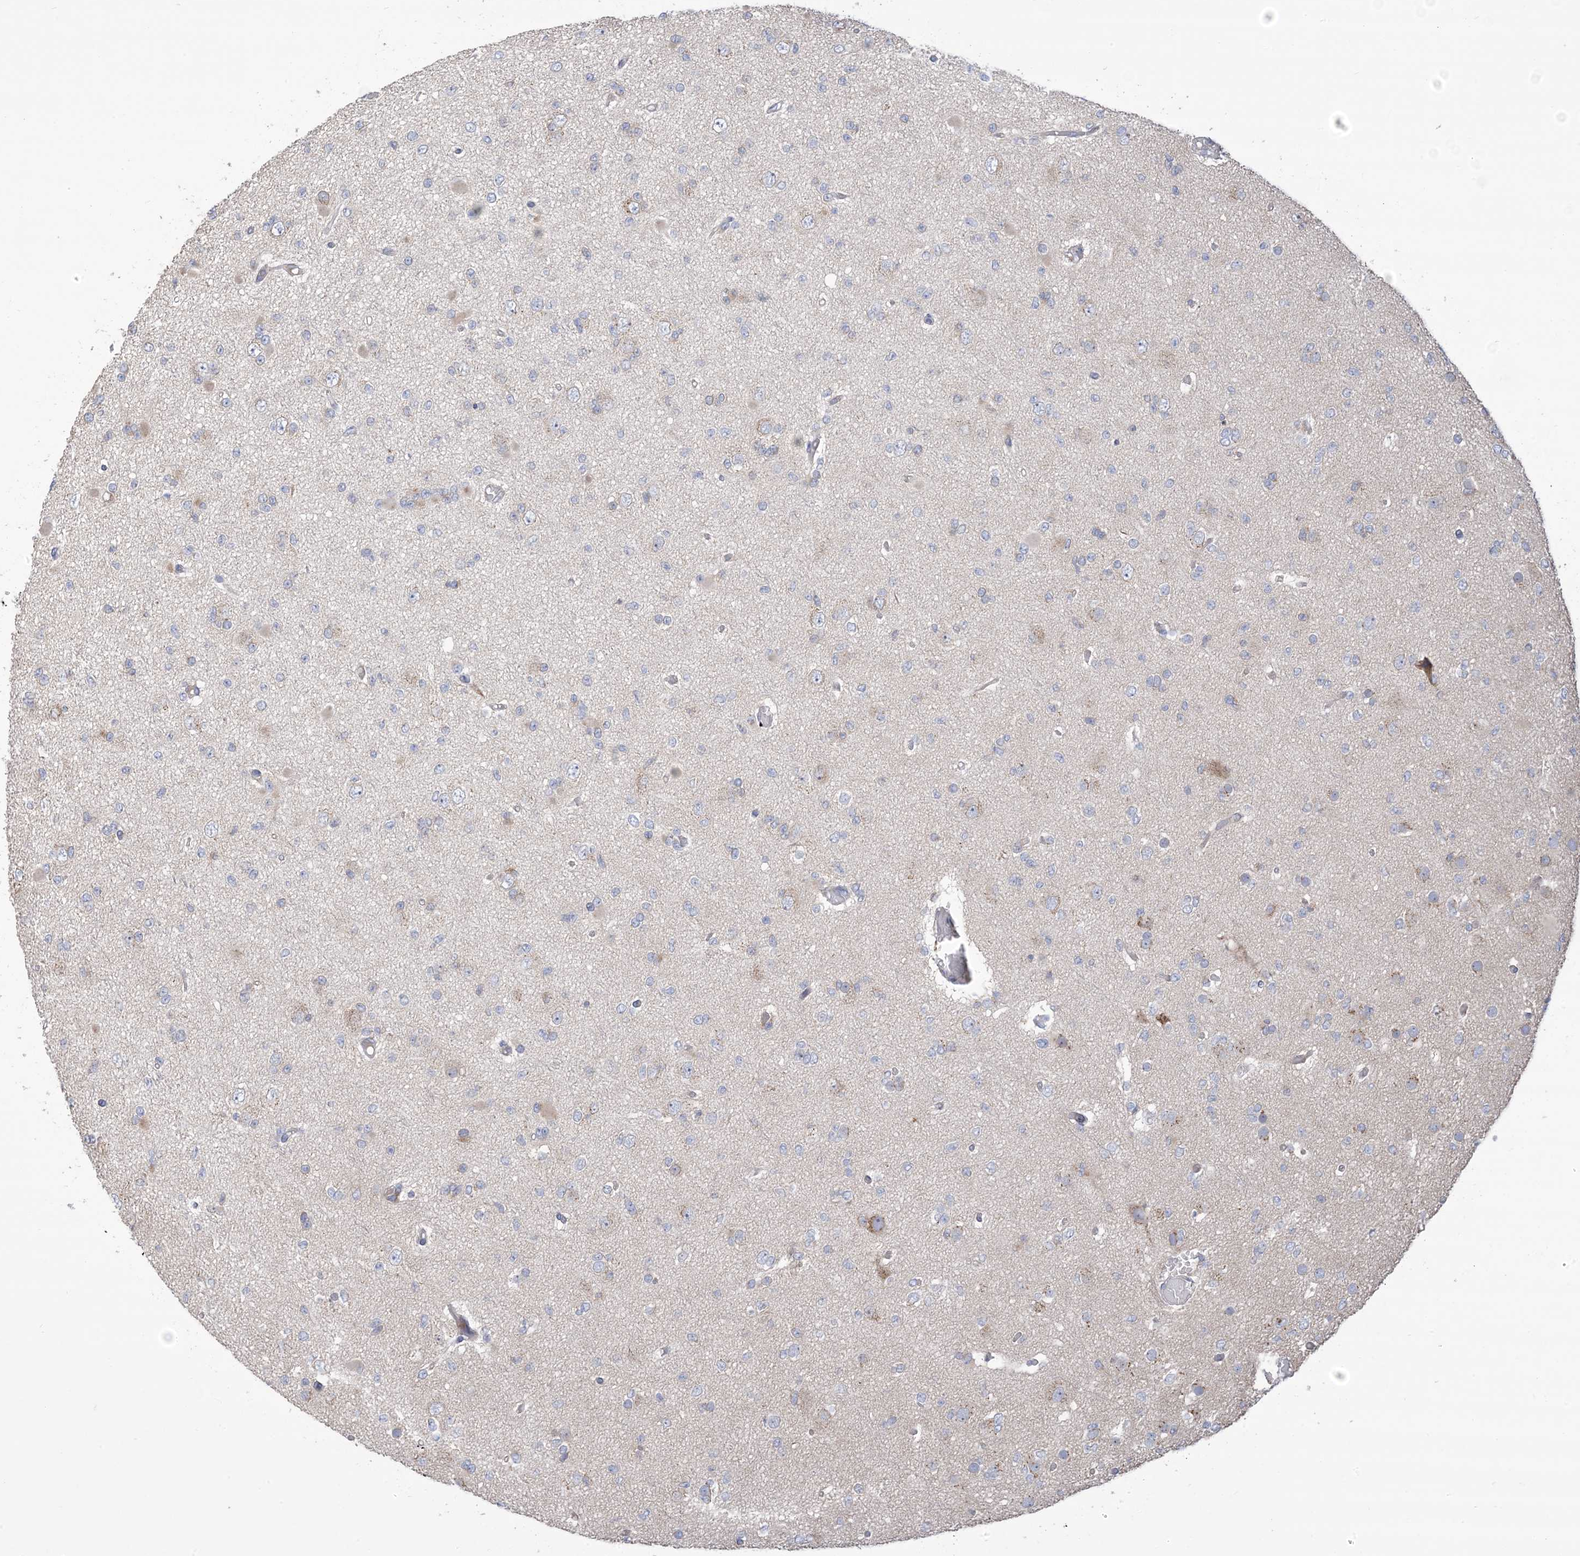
{"staining": {"intensity": "weak", "quantity": "<25%", "location": "cytoplasmic/membranous"}, "tissue": "glioma", "cell_type": "Tumor cells", "image_type": "cancer", "snomed": [{"axis": "morphology", "description": "Glioma, malignant, Low grade"}, {"axis": "topography", "description": "Brain"}], "caption": "IHC photomicrograph of neoplastic tissue: malignant glioma (low-grade) stained with DAB demonstrates no significant protein positivity in tumor cells.", "gene": "CLEC16A", "patient": {"sex": "female", "age": 22}}